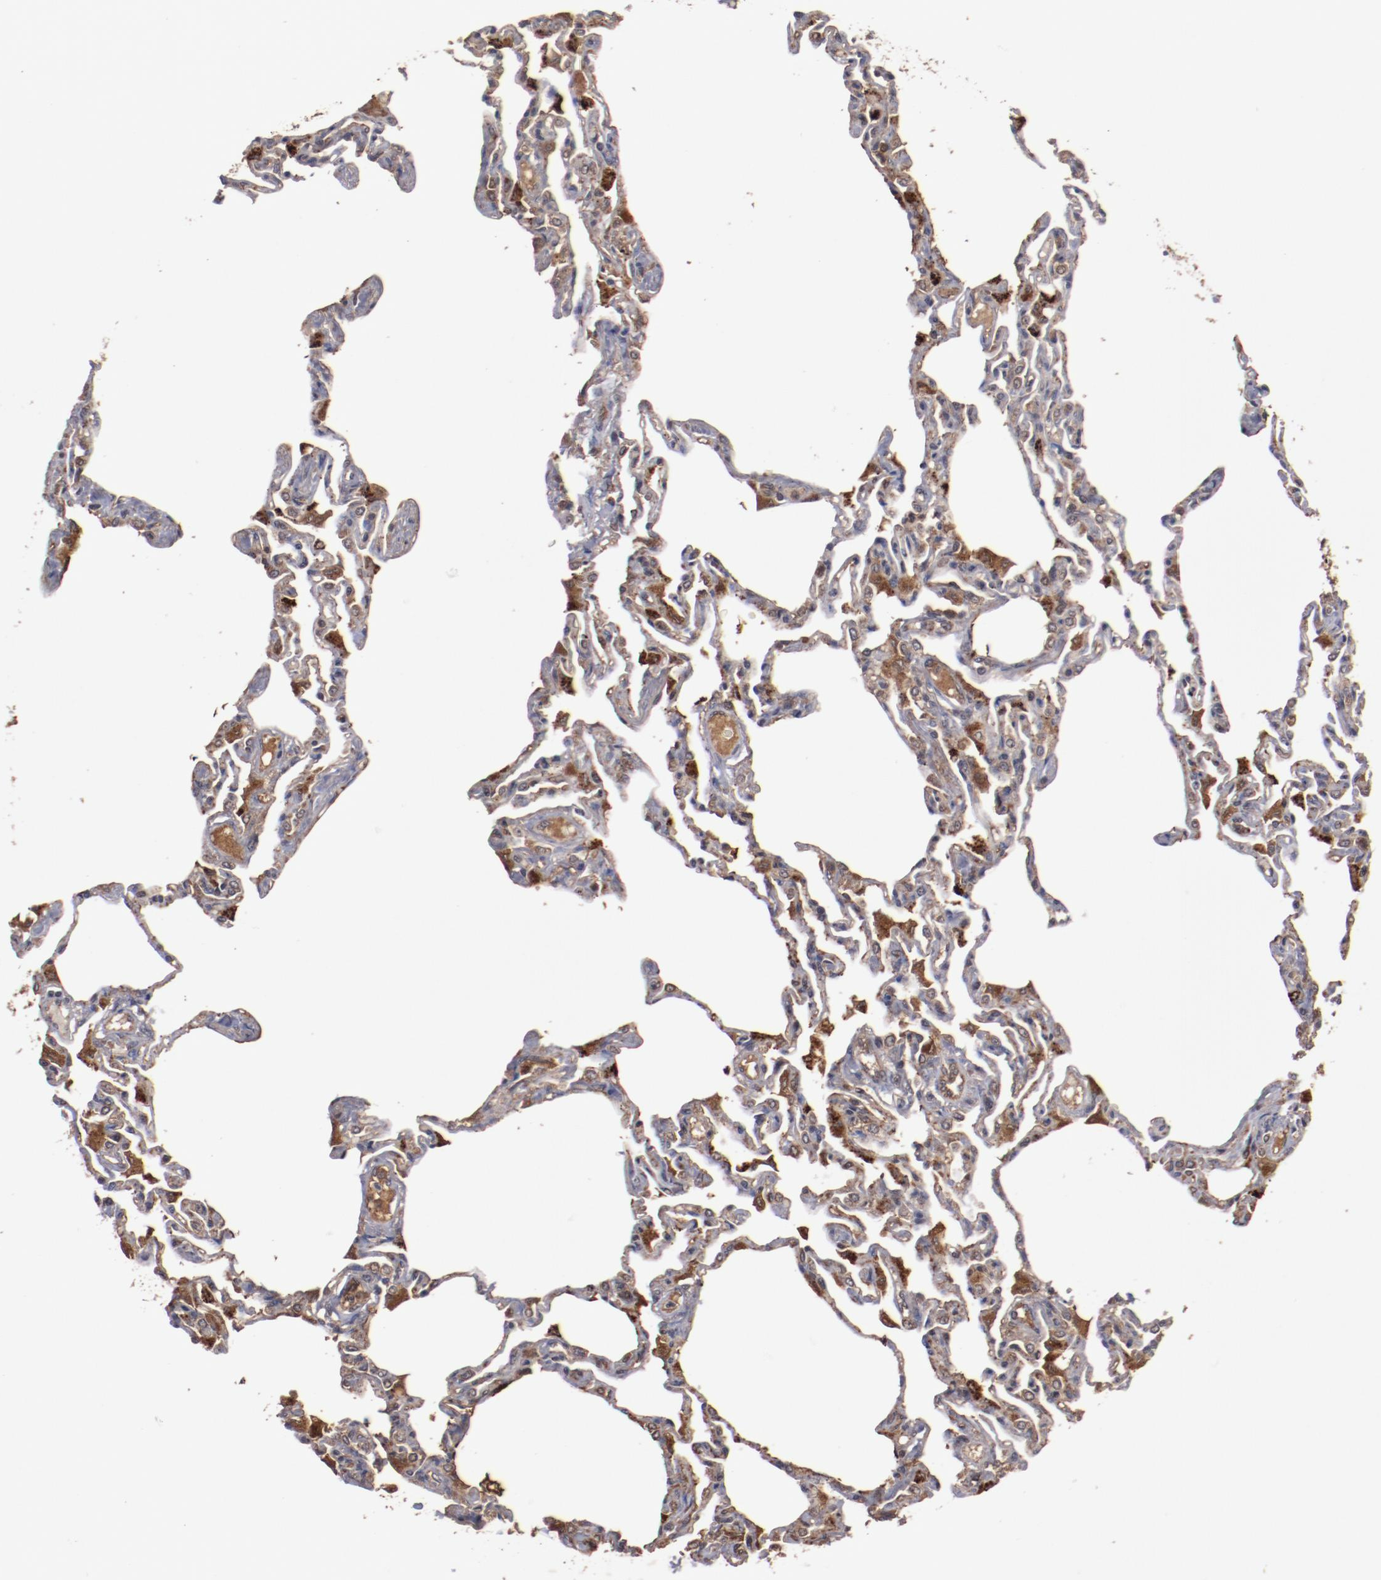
{"staining": {"intensity": "weak", "quantity": ">75%", "location": "cytoplasmic/membranous"}, "tissue": "lung", "cell_type": "Alveolar cells", "image_type": "normal", "snomed": [{"axis": "morphology", "description": "Normal tissue, NOS"}, {"axis": "topography", "description": "Lung"}], "caption": "Immunohistochemistry (IHC) (DAB (3,3'-diaminobenzidine)) staining of unremarkable human lung displays weak cytoplasmic/membranous protein staining in about >75% of alveolar cells. (DAB (3,3'-diaminobenzidine) IHC with brightfield microscopy, high magnification).", "gene": "TENM1", "patient": {"sex": "female", "age": 49}}